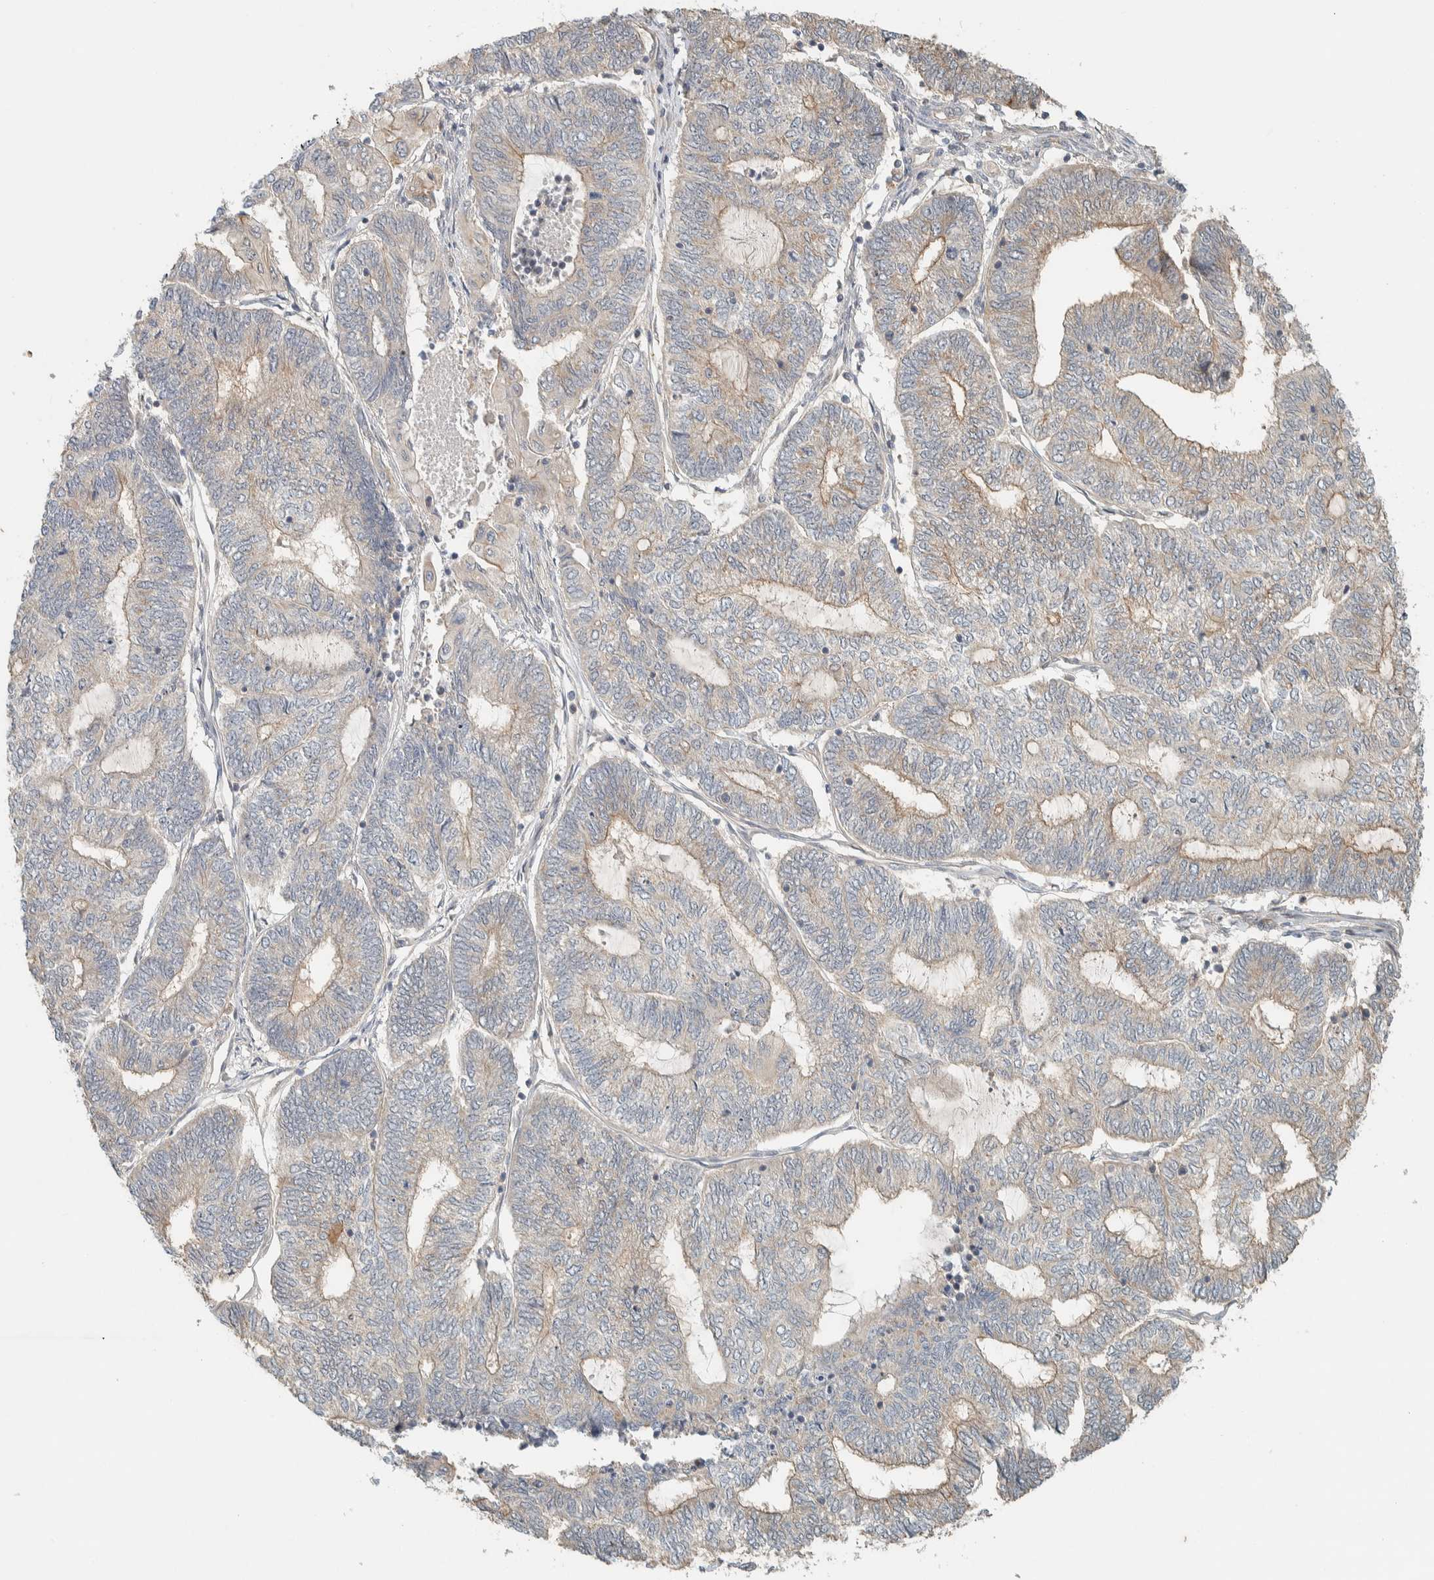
{"staining": {"intensity": "weak", "quantity": "25%-75%", "location": "cytoplasmic/membranous"}, "tissue": "endometrial cancer", "cell_type": "Tumor cells", "image_type": "cancer", "snomed": [{"axis": "morphology", "description": "Adenocarcinoma, NOS"}, {"axis": "topography", "description": "Uterus"}, {"axis": "topography", "description": "Endometrium"}], "caption": "IHC of human endometrial cancer (adenocarcinoma) shows low levels of weak cytoplasmic/membranous expression in about 25%-75% of tumor cells. The protein of interest is stained brown, and the nuclei are stained in blue (DAB (3,3'-diaminobenzidine) IHC with brightfield microscopy, high magnification).", "gene": "RAB11FIP1", "patient": {"sex": "female", "age": 70}}